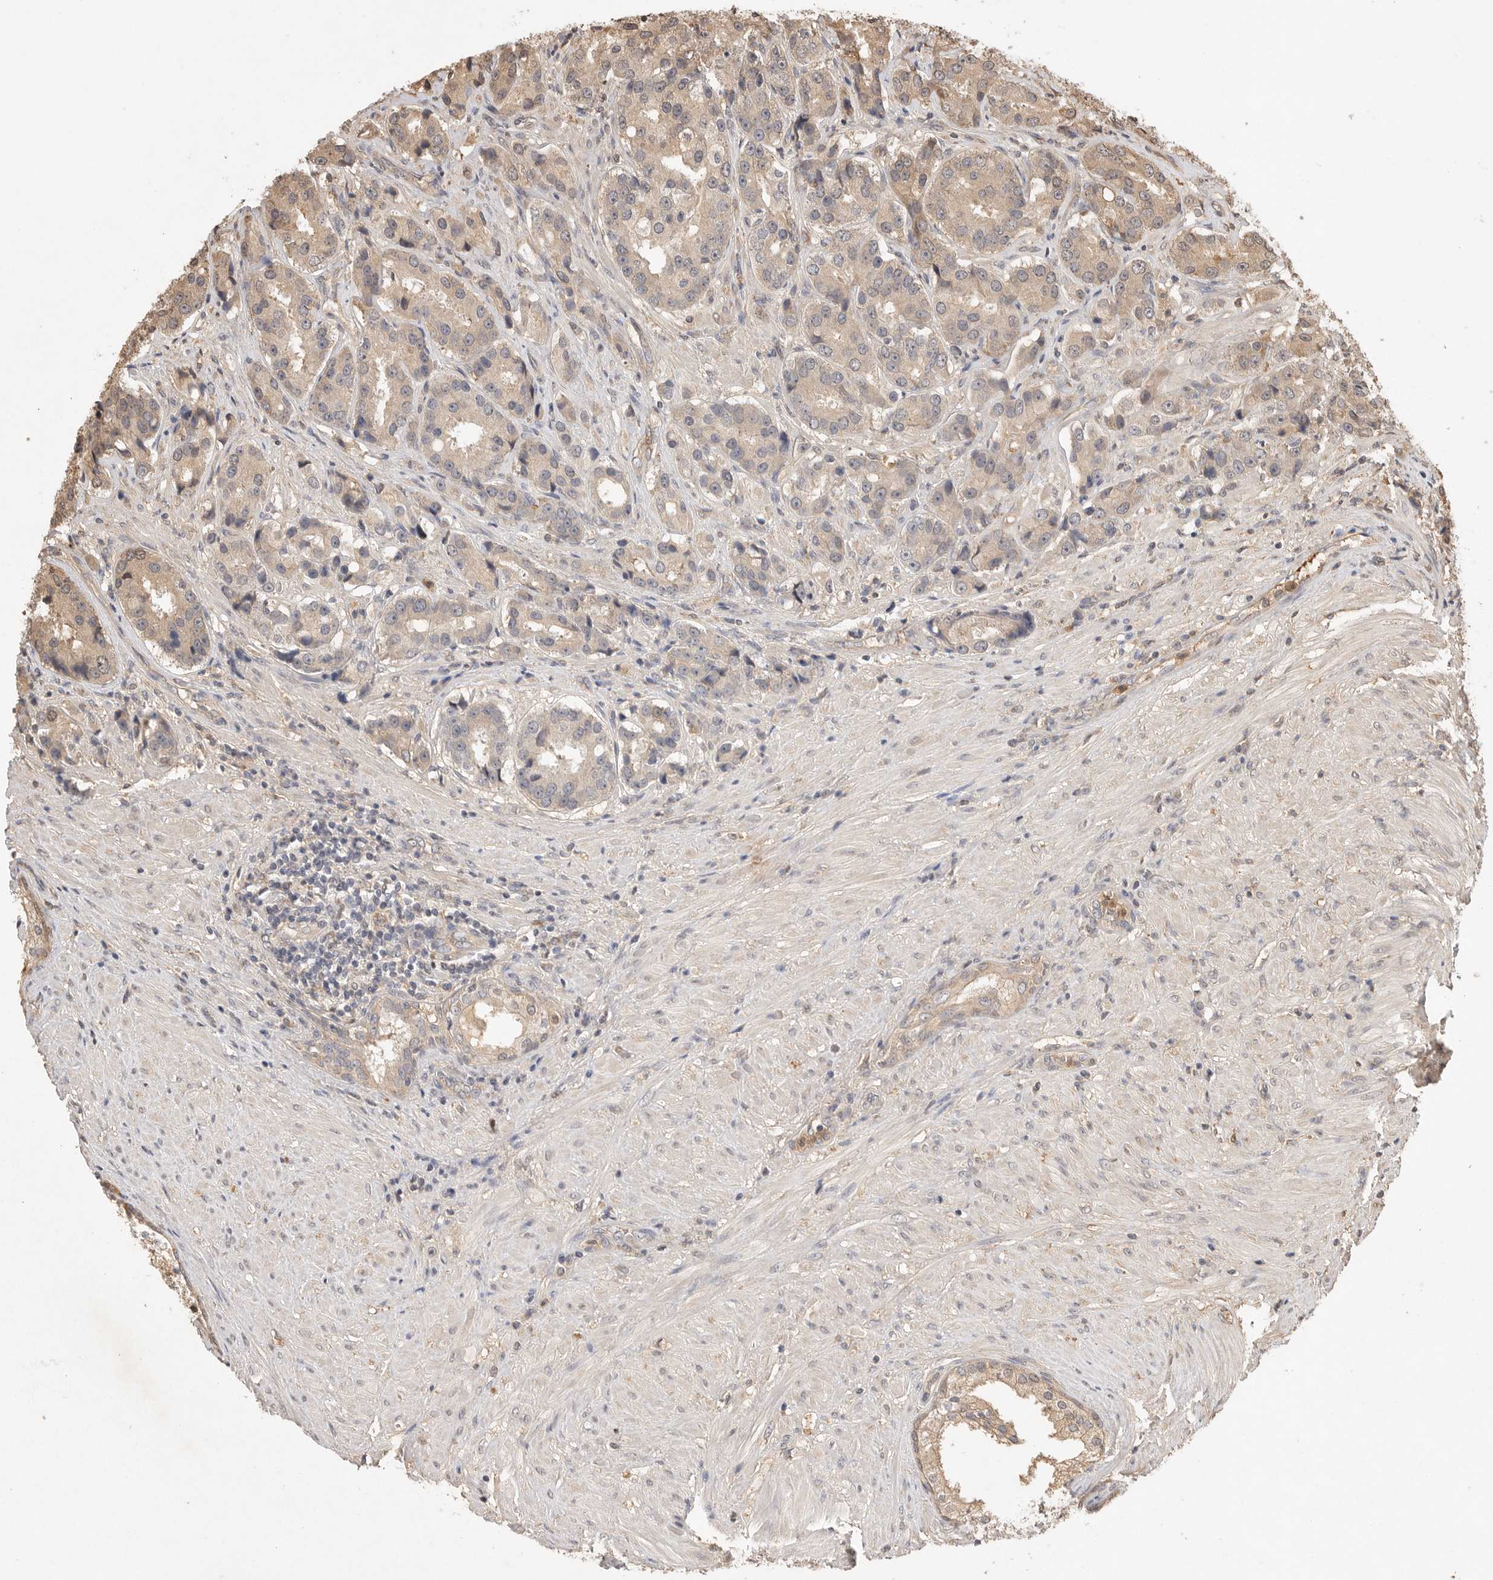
{"staining": {"intensity": "weak", "quantity": "<25%", "location": "cytoplasmic/membranous"}, "tissue": "prostate cancer", "cell_type": "Tumor cells", "image_type": "cancer", "snomed": [{"axis": "morphology", "description": "Adenocarcinoma, High grade"}, {"axis": "topography", "description": "Prostate"}], "caption": "Micrograph shows no significant protein staining in tumor cells of high-grade adenocarcinoma (prostate).", "gene": "PRMT3", "patient": {"sex": "male", "age": 60}}